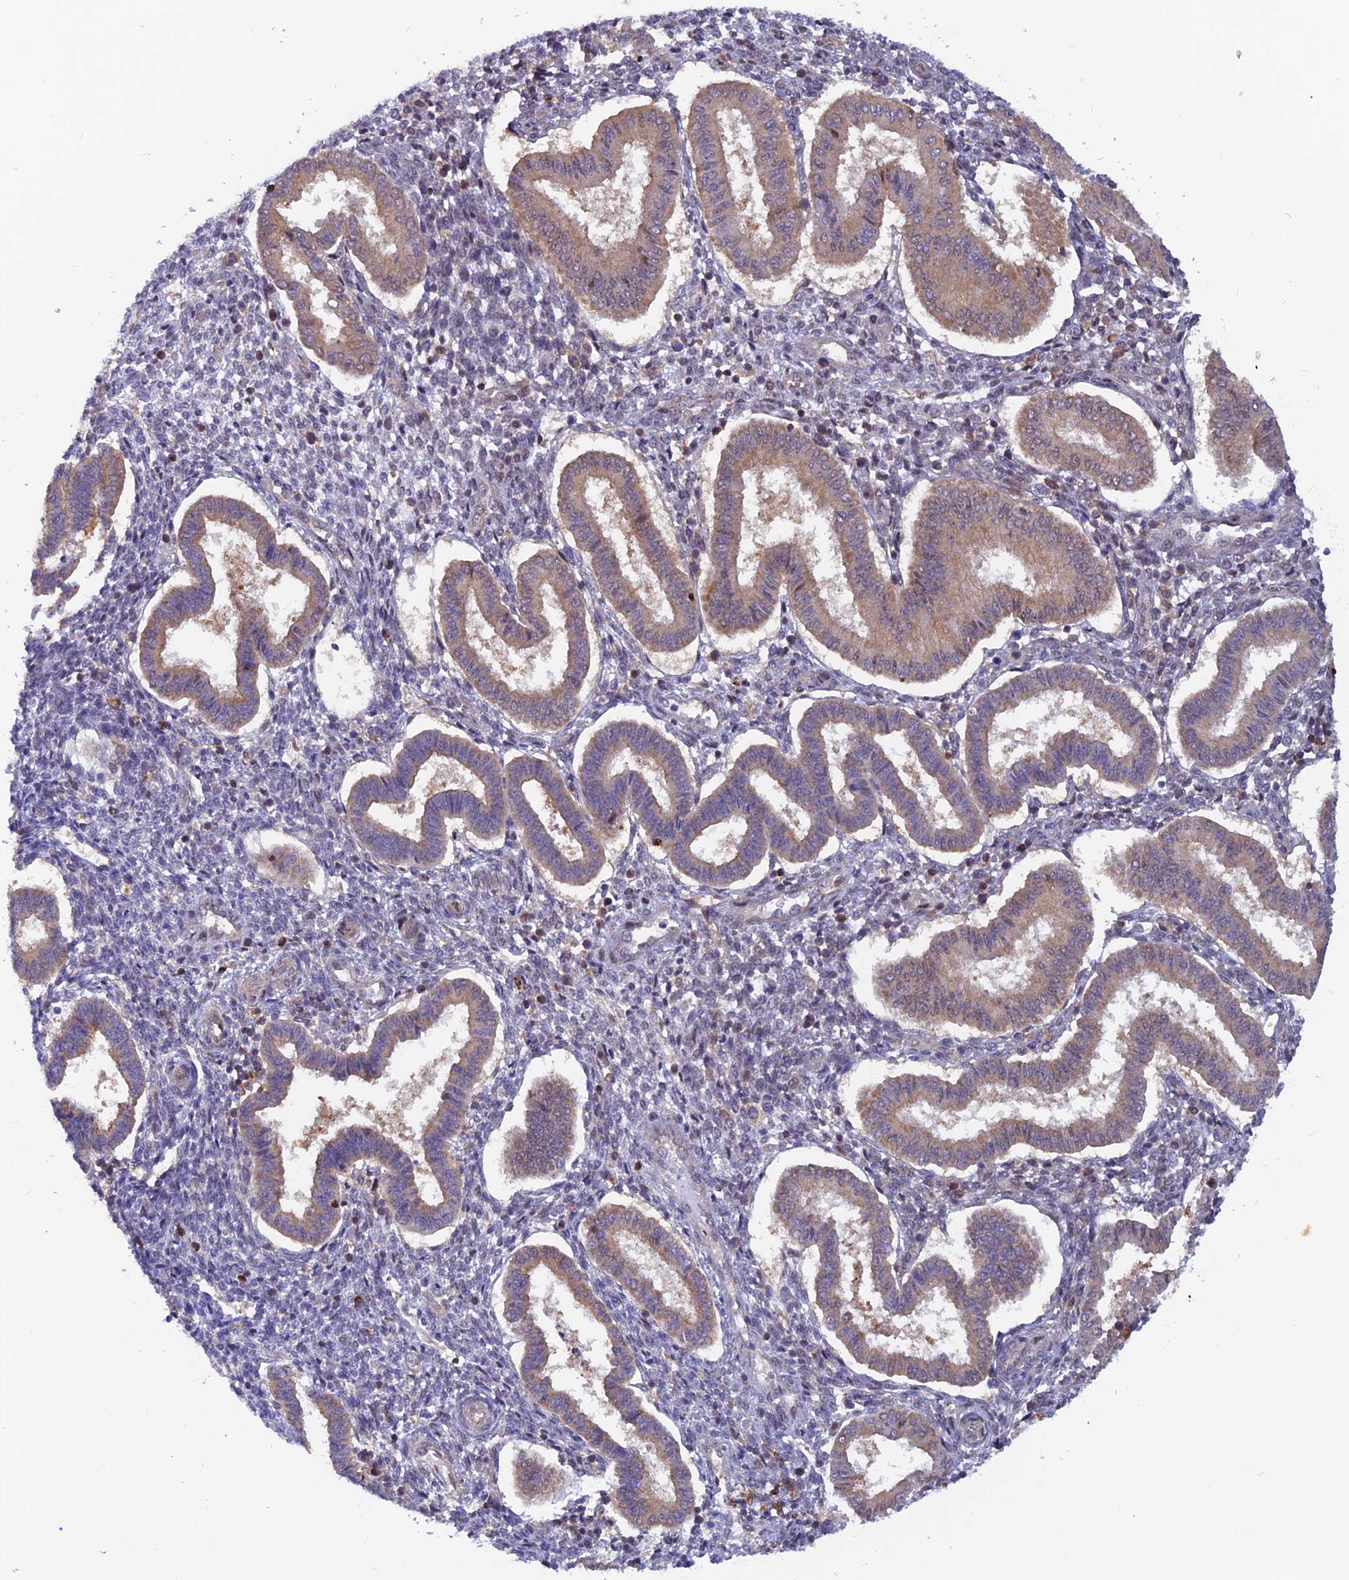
{"staining": {"intensity": "negative", "quantity": "none", "location": "none"}, "tissue": "endometrium", "cell_type": "Cells in endometrial stroma", "image_type": "normal", "snomed": [{"axis": "morphology", "description": "Normal tissue, NOS"}, {"axis": "topography", "description": "Endometrium"}], "caption": "This is an immunohistochemistry micrograph of benign human endometrium. There is no expression in cells in endometrial stroma.", "gene": "DNAJC16", "patient": {"sex": "female", "age": 24}}